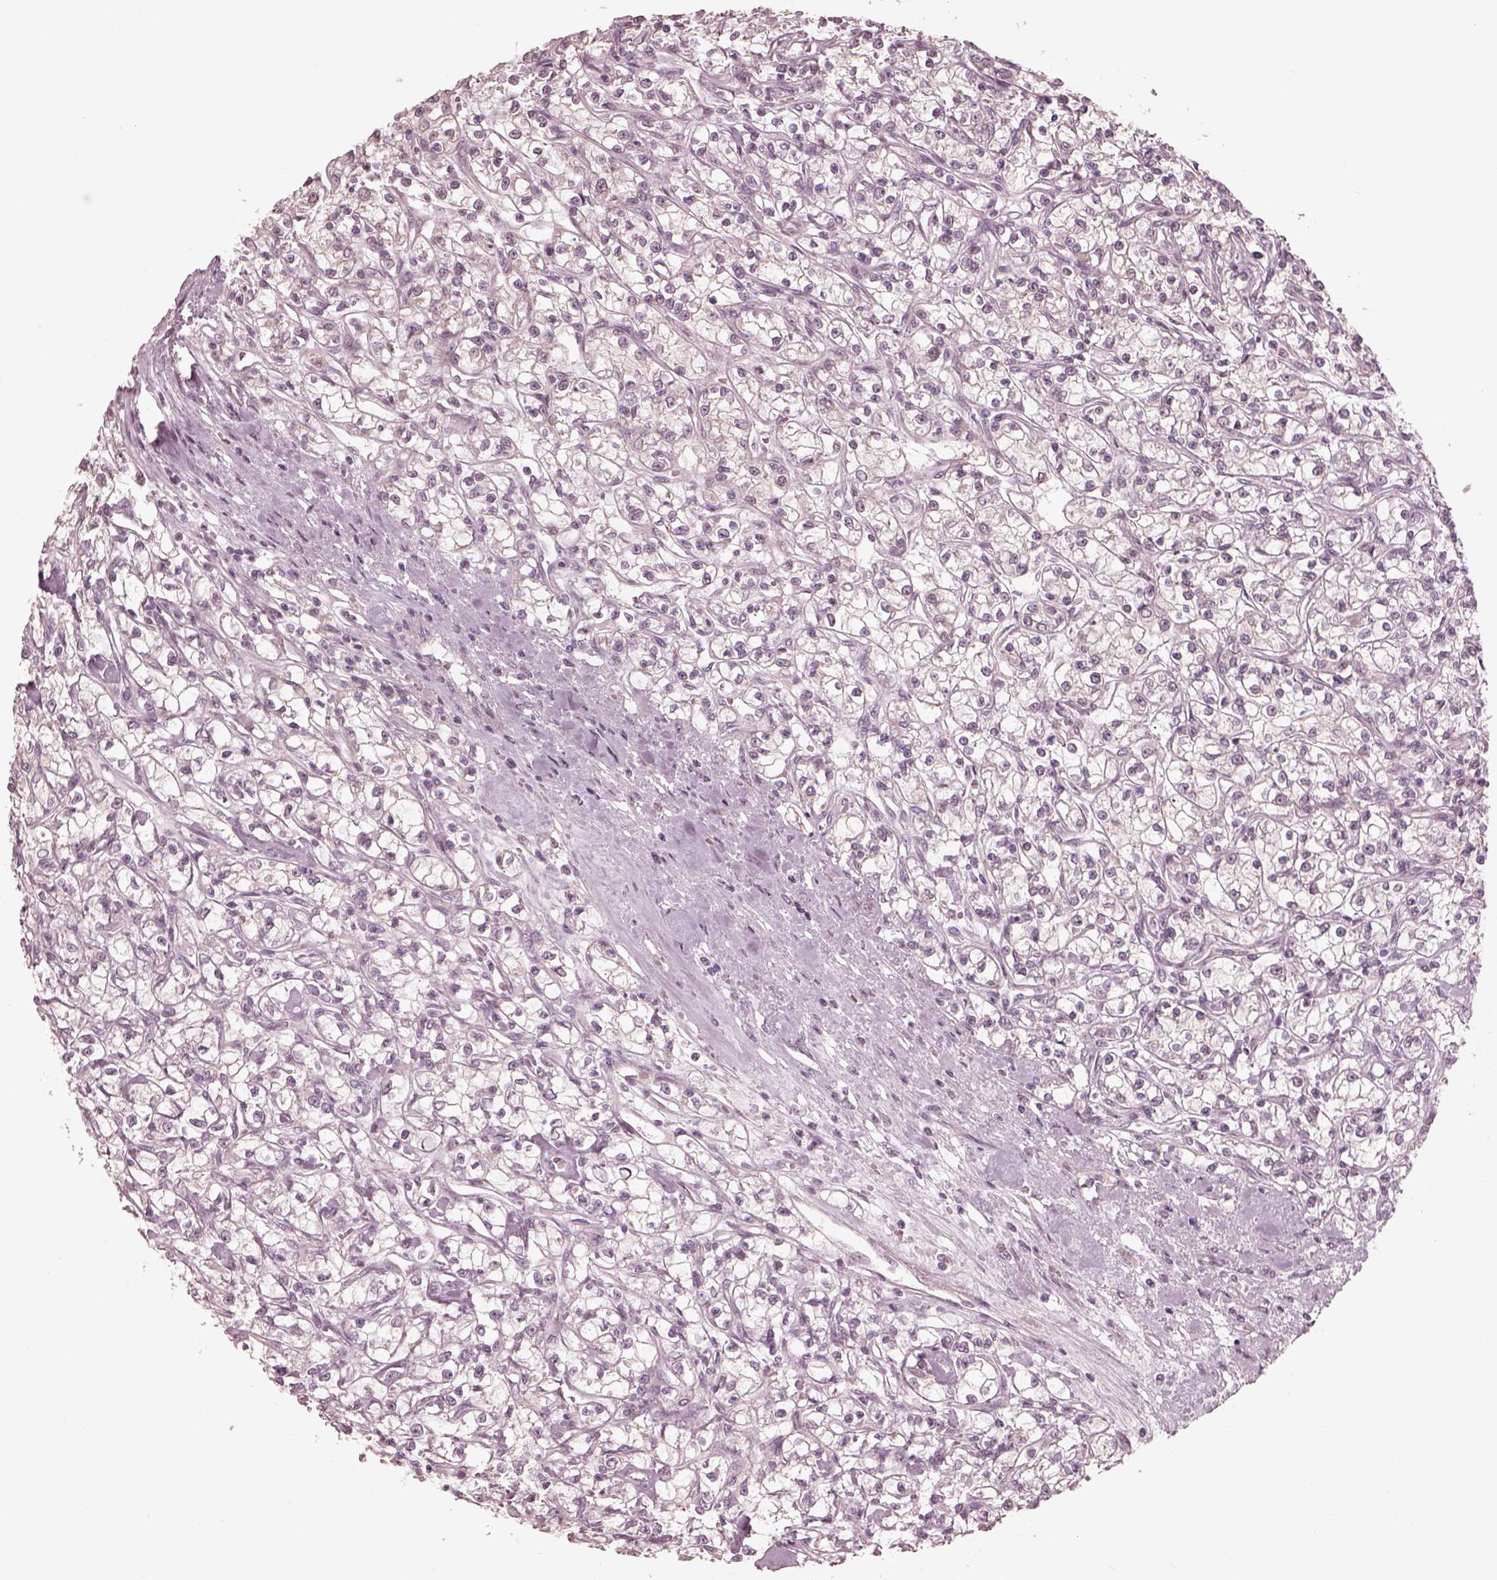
{"staining": {"intensity": "negative", "quantity": "none", "location": "none"}, "tissue": "renal cancer", "cell_type": "Tumor cells", "image_type": "cancer", "snomed": [{"axis": "morphology", "description": "Adenocarcinoma, NOS"}, {"axis": "topography", "description": "Kidney"}], "caption": "Immunohistochemistry (IHC) of human renal cancer (adenocarcinoma) exhibits no expression in tumor cells. (Brightfield microscopy of DAB immunohistochemistry at high magnification).", "gene": "IQCB1", "patient": {"sex": "female", "age": 59}}